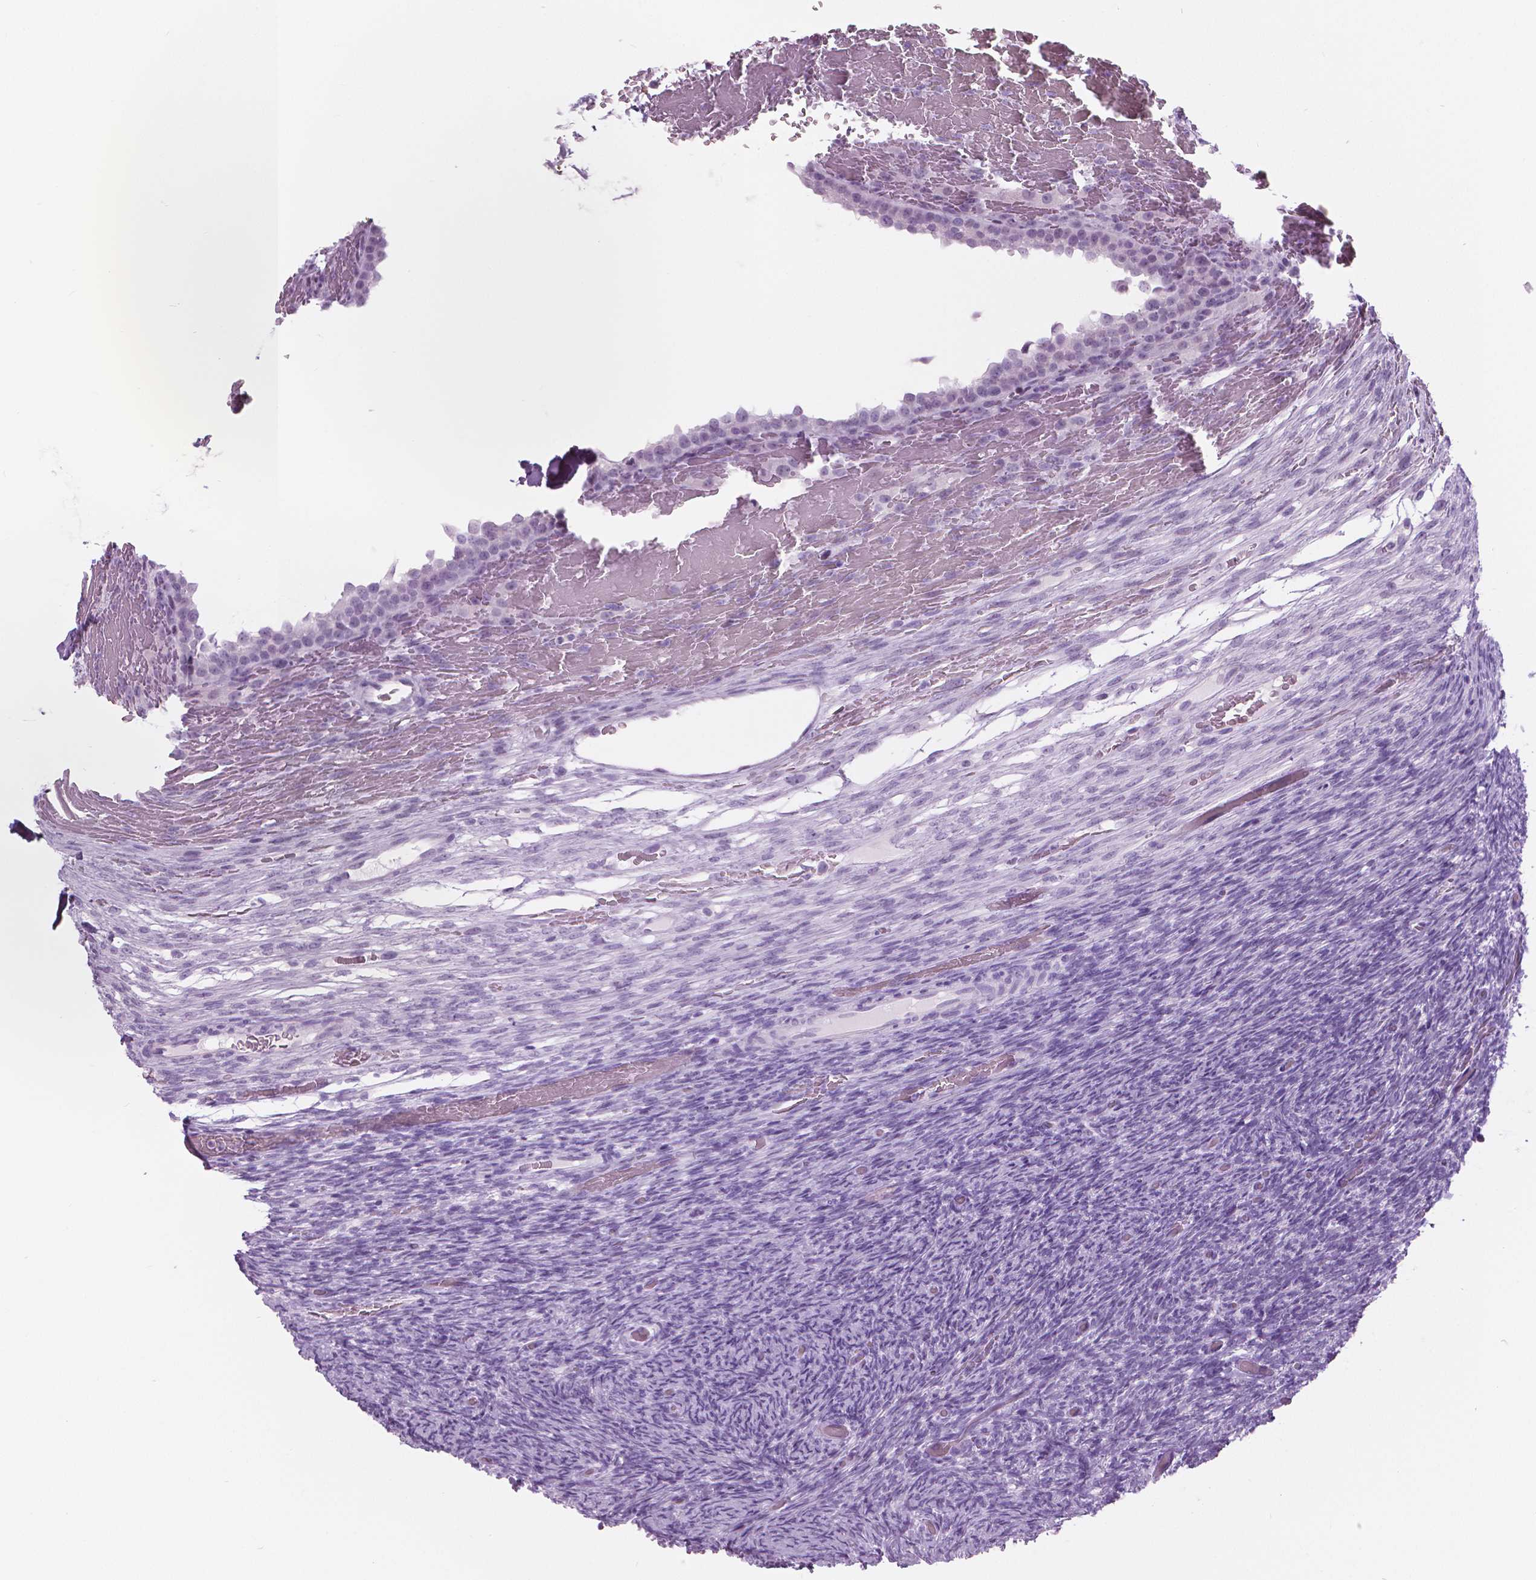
{"staining": {"intensity": "weak", "quantity": "<25%", "location": "nuclear"}, "tissue": "ovary", "cell_type": "Follicle cells", "image_type": "normal", "snomed": [{"axis": "morphology", "description": "Normal tissue, NOS"}, {"axis": "topography", "description": "Ovary"}], "caption": "DAB (3,3'-diaminobenzidine) immunohistochemical staining of normal ovary exhibits no significant staining in follicle cells.", "gene": "SFTPD", "patient": {"sex": "female", "age": 34}}